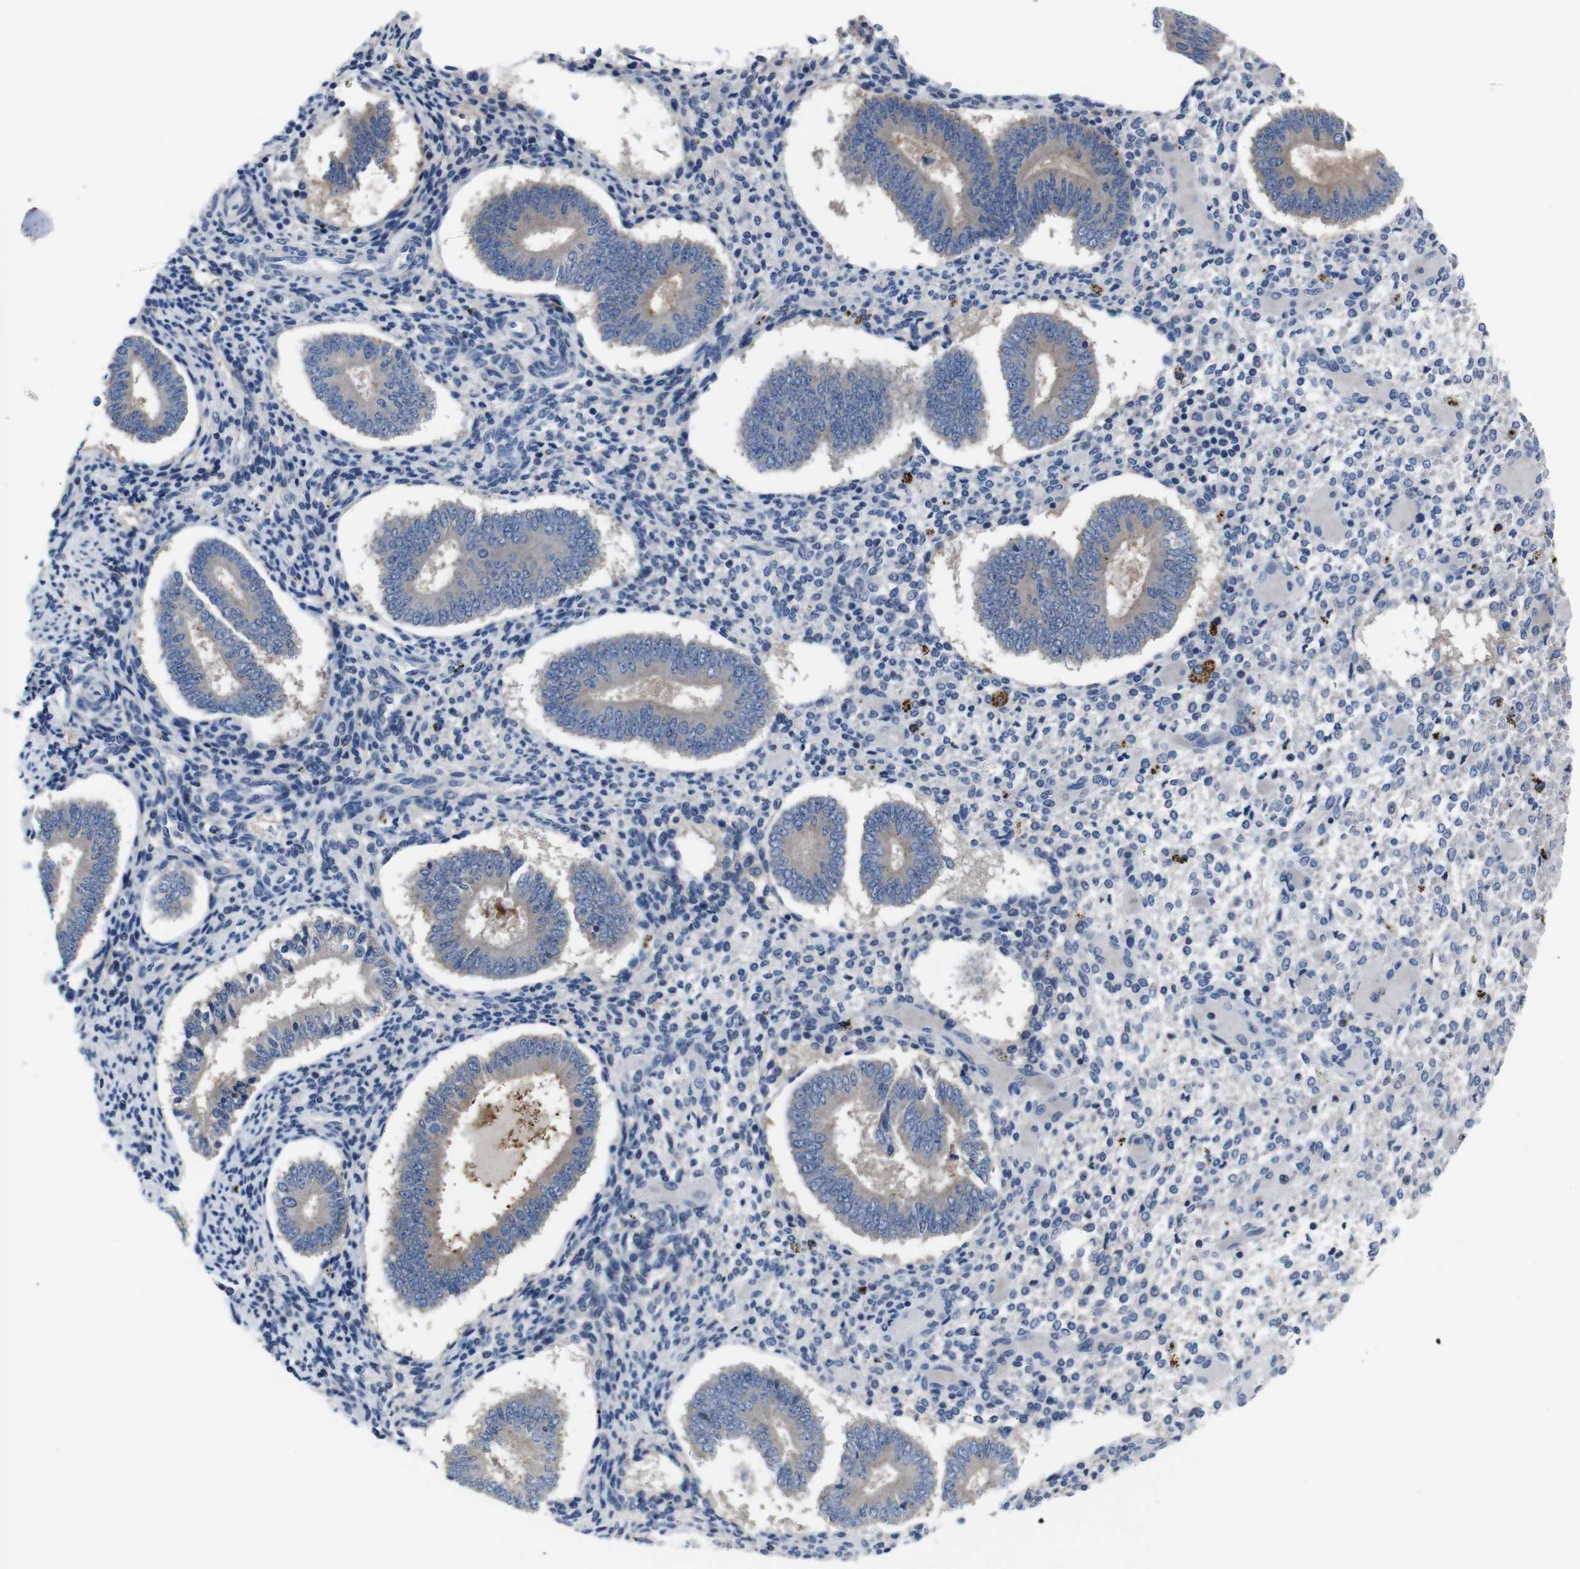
{"staining": {"intensity": "weak", "quantity": "<25%", "location": "cytoplasmic/membranous"}, "tissue": "endometrium", "cell_type": "Cells in endometrial stroma", "image_type": "normal", "snomed": [{"axis": "morphology", "description": "Normal tissue, NOS"}, {"axis": "topography", "description": "Endometrium"}], "caption": "Endometrium stained for a protein using IHC exhibits no expression cells in endometrial stroma.", "gene": "SEMA4B", "patient": {"sex": "female", "age": 42}}